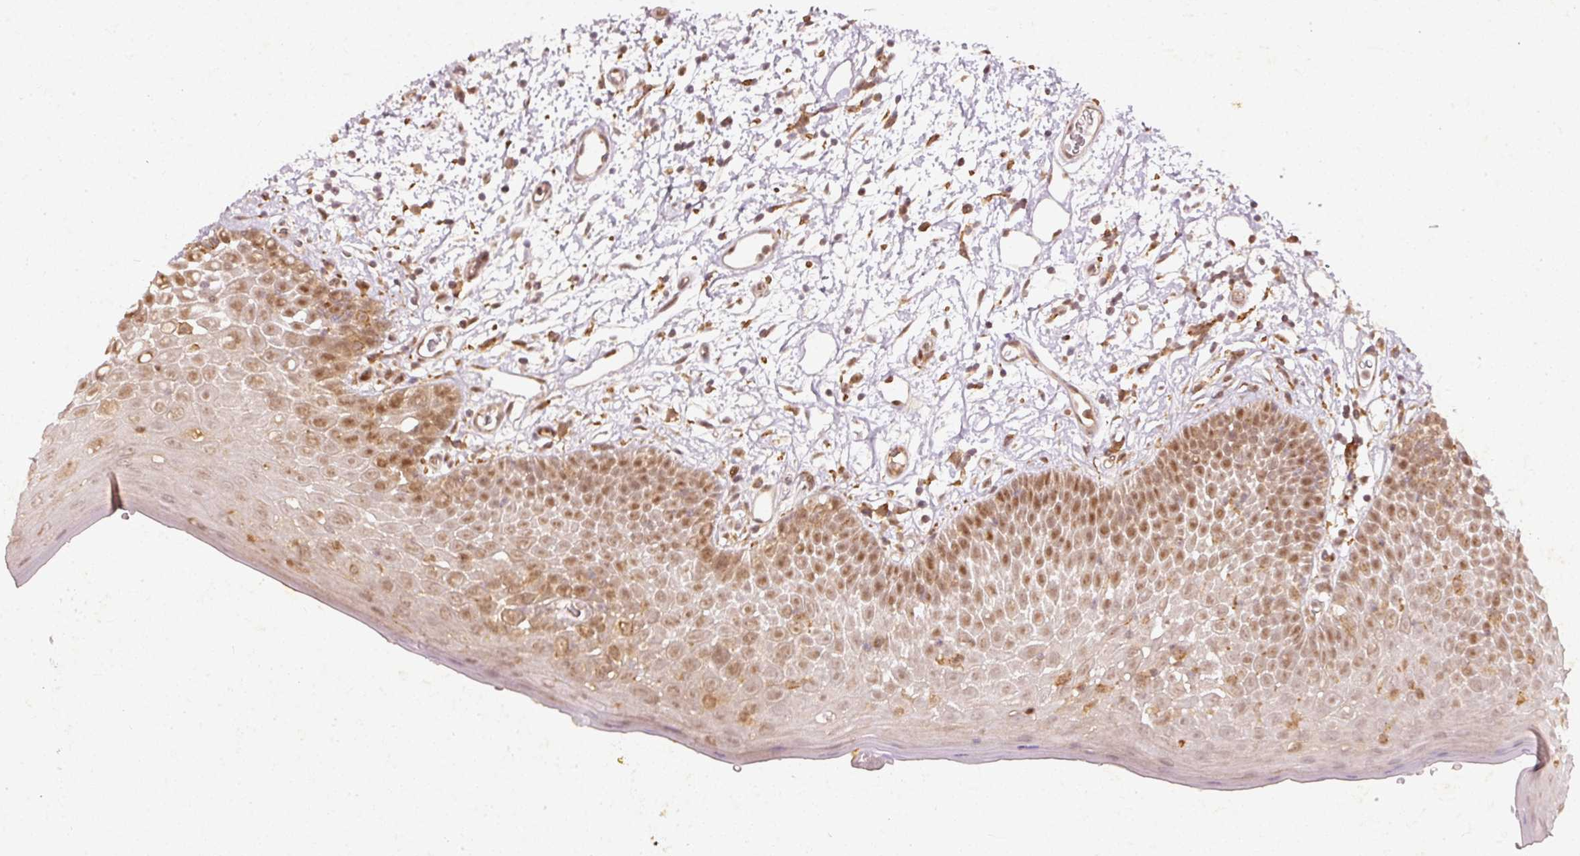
{"staining": {"intensity": "moderate", "quantity": ">75%", "location": "cytoplasmic/membranous,nuclear"}, "tissue": "oral mucosa", "cell_type": "Squamous epithelial cells", "image_type": "normal", "snomed": [{"axis": "morphology", "description": "Normal tissue, NOS"}, {"axis": "morphology", "description": "Squamous cell carcinoma, NOS"}, {"axis": "topography", "description": "Oral tissue"}, {"axis": "topography", "description": "Tounge, NOS"}, {"axis": "topography", "description": "Head-Neck"}], "caption": "Protein expression analysis of benign oral mucosa exhibits moderate cytoplasmic/membranous,nuclear staining in approximately >75% of squamous epithelial cells. The staining was performed using DAB (3,3'-diaminobenzidine) to visualize the protein expression in brown, while the nuclei were stained in blue with hematoxylin (Magnification: 20x).", "gene": "ZNF580", "patient": {"sex": "male", "age": 76}}